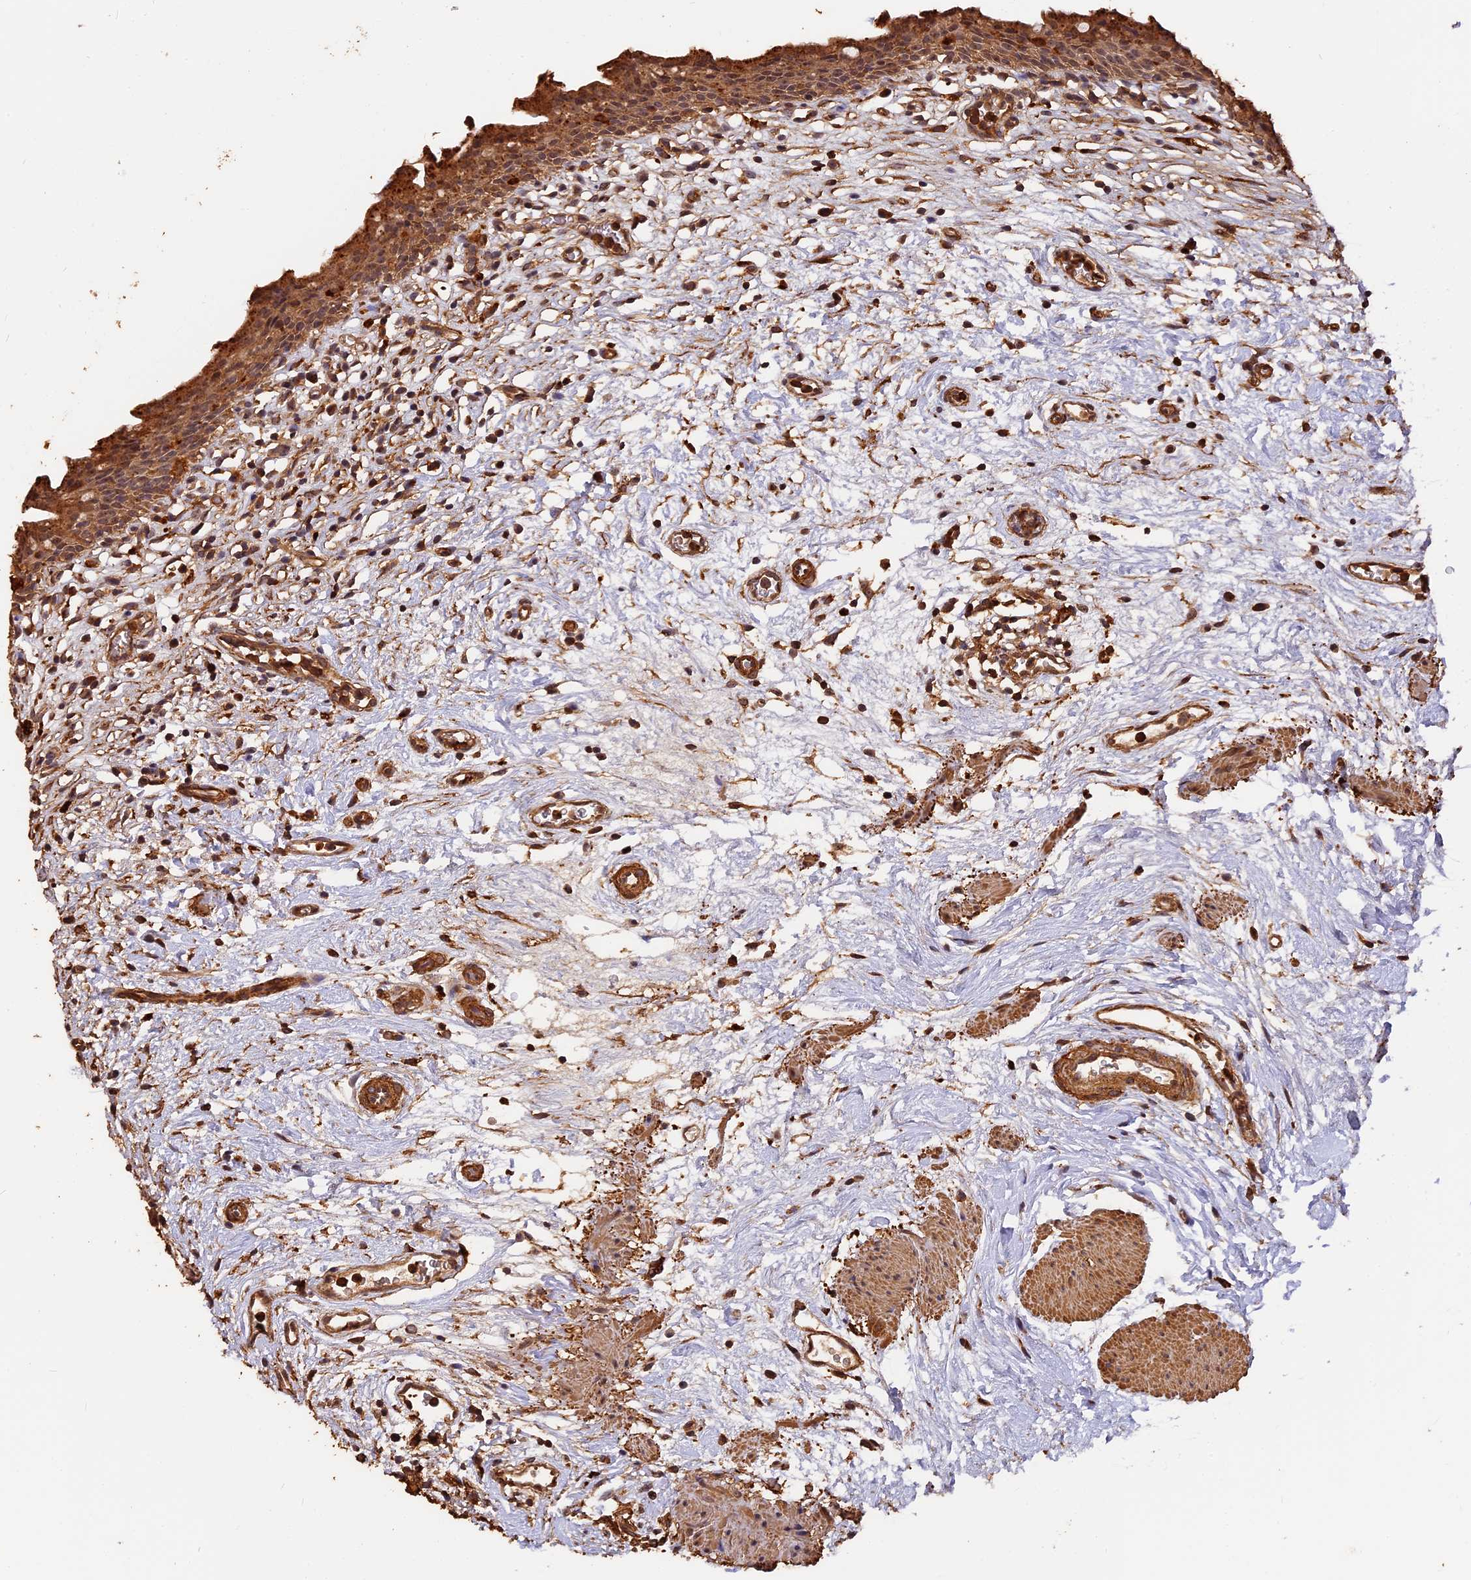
{"staining": {"intensity": "moderate", "quantity": ">75%", "location": "cytoplasmic/membranous"}, "tissue": "urinary bladder", "cell_type": "Urothelial cells", "image_type": "normal", "snomed": [{"axis": "morphology", "description": "Normal tissue, NOS"}, {"axis": "morphology", "description": "Inflammation, NOS"}, {"axis": "topography", "description": "Urinary bladder"}], "caption": "Brown immunohistochemical staining in normal urinary bladder exhibits moderate cytoplasmic/membranous staining in about >75% of urothelial cells. (DAB = brown stain, brightfield microscopy at high magnification).", "gene": "MMP15", "patient": {"sex": "male", "age": 63}}